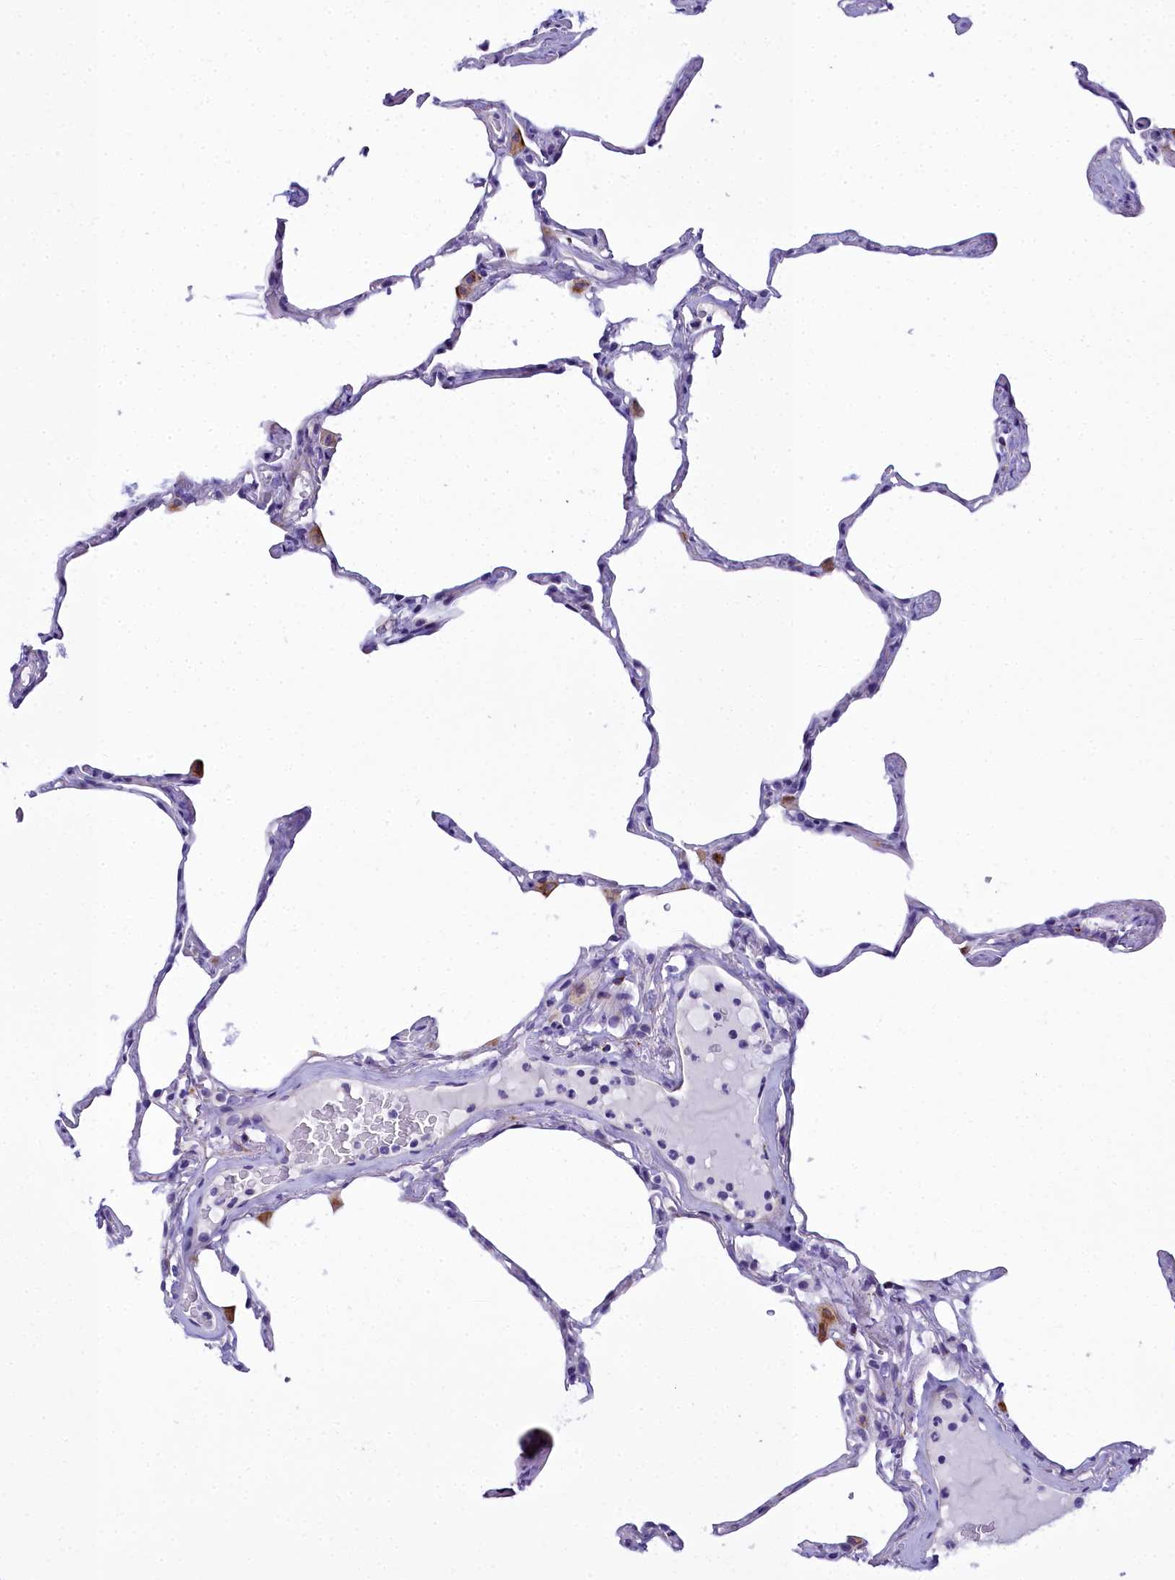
{"staining": {"intensity": "negative", "quantity": "none", "location": "none"}, "tissue": "lung", "cell_type": "Alveolar cells", "image_type": "normal", "snomed": [{"axis": "morphology", "description": "Normal tissue, NOS"}, {"axis": "topography", "description": "Lung"}], "caption": "Immunohistochemical staining of unremarkable human lung displays no significant expression in alveolar cells. The staining is performed using DAB (3,3'-diaminobenzidine) brown chromogen with nuclei counter-stained in using hematoxylin.", "gene": "TIMM22", "patient": {"sex": "male", "age": 65}}